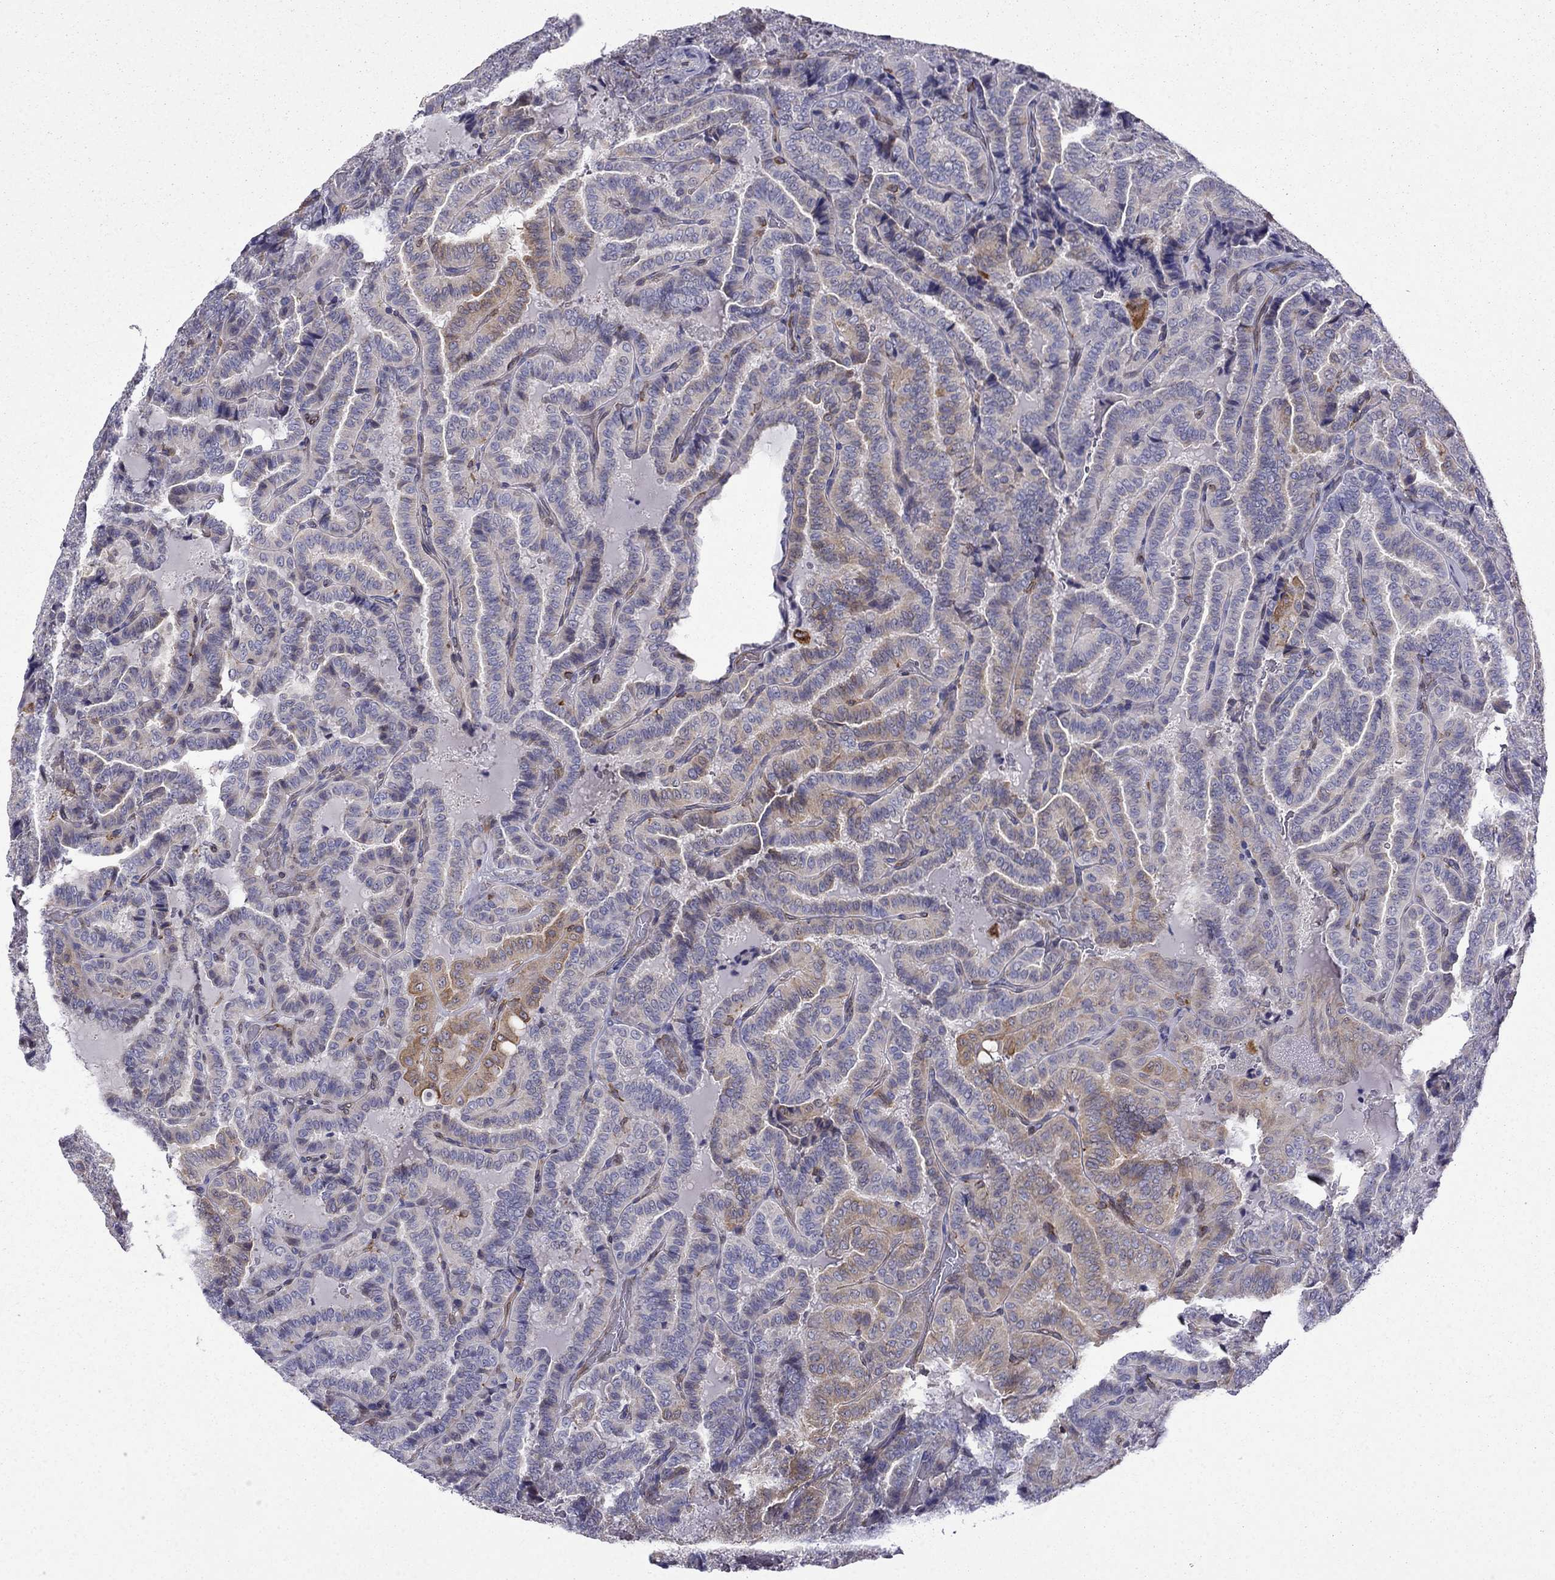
{"staining": {"intensity": "weak", "quantity": "<25%", "location": "cytoplasmic/membranous"}, "tissue": "thyroid cancer", "cell_type": "Tumor cells", "image_type": "cancer", "snomed": [{"axis": "morphology", "description": "Papillary adenocarcinoma, NOS"}, {"axis": "topography", "description": "Thyroid gland"}], "caption": "An immunohistochemistry photomicrograph of papillary adenocarcinoma (thyroid) is shown. There is no staining in tumor cells of papillary adenocarcinoma (thyroid).", "gene": "GNAL", "patient": {"sex": "female", "age": 39}}